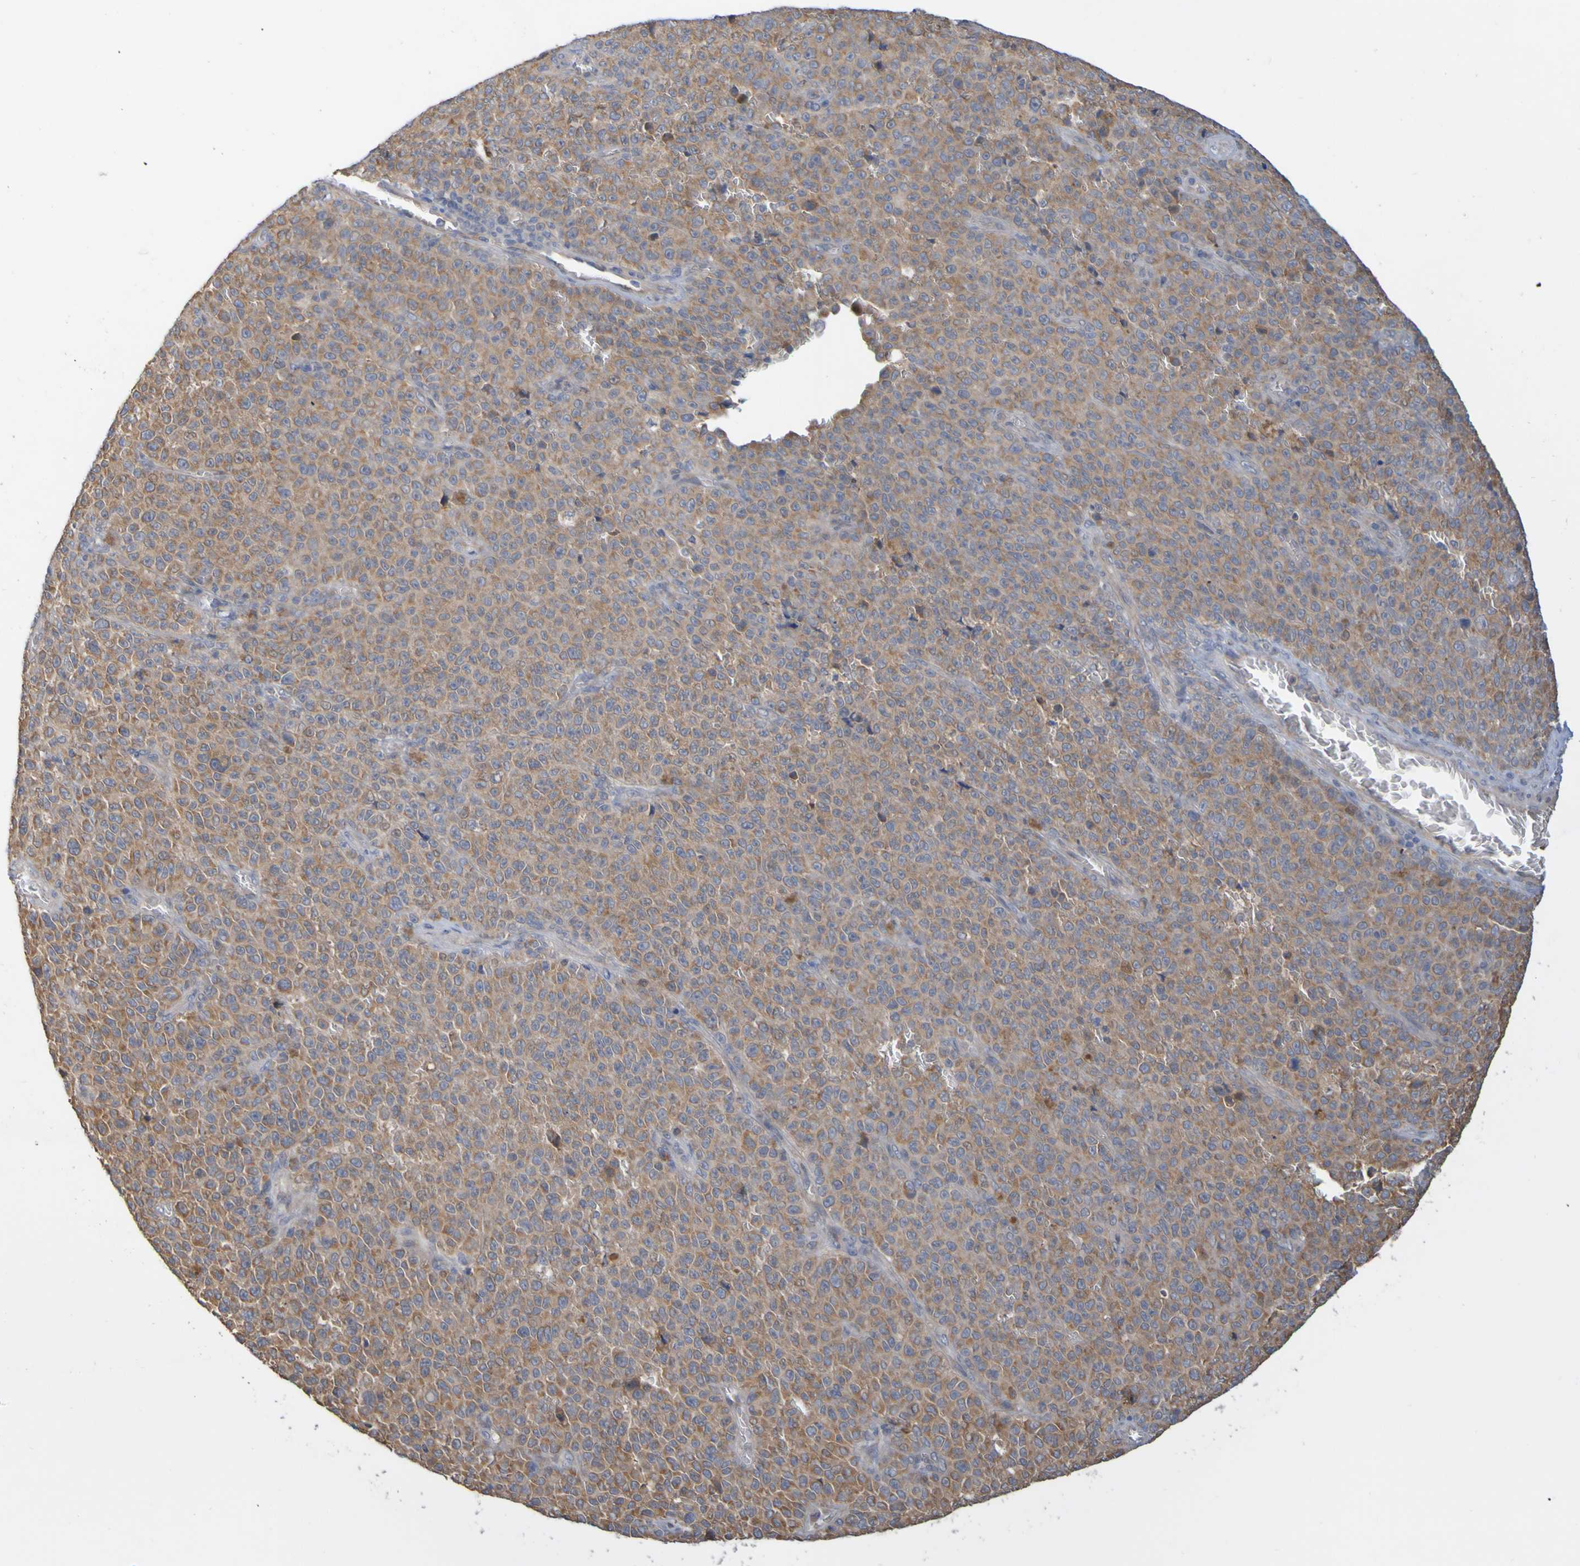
{"staining": {"intensity": "moderate", "quantity": ">75%", "location": "cytoplasmic/membranous"}, "tissue": "melanoma", "cell_type": "Tumor cells", "image_type": "cancer", "snomed": [{"axis": "morphology", "description": "Malignant melanoma, NOS"}, {"axis": "topography", "description": "Skin"}], "caption": "About >75% of tumor cells in melanoma reveal moderate cytoplasmic/membranous protein staining as visualized by brown immunohistochemical staining.", "gene": "NAV2", "patient": {"sex": "female", "age": 82}}